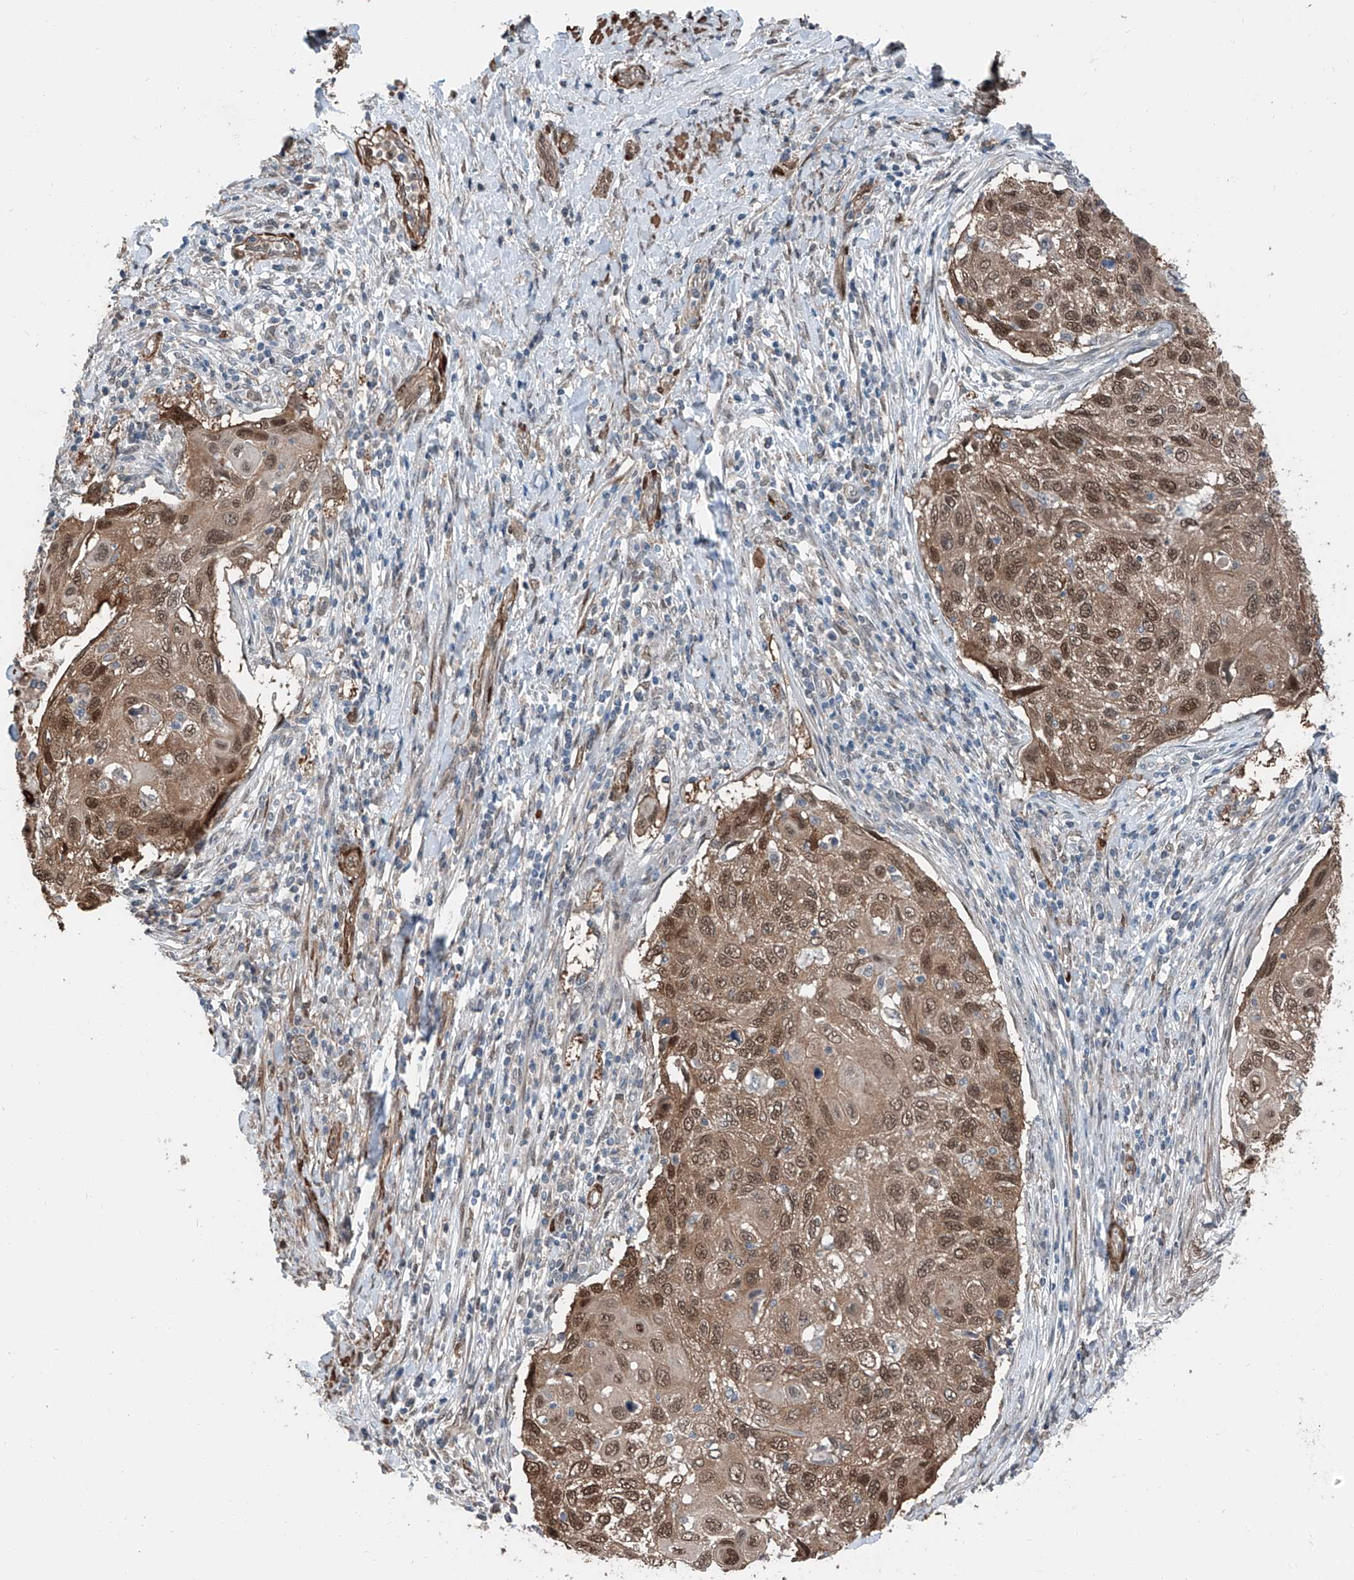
{"staining": {"intensity": "moderate", "quantity": ">75%", "location": "cytoplasmic/membranous,nuclear"}, "tissue": "cervical cancer", "cell_type": "Tumor cells", "image_type": "cancer", "snomed": [{"axis": "morphology", "description": "Squamous cell carcinoma, NOS"}, {"axis": "topography", "description": "Cervix"}], "caption": "Immunohistochemistry (DAB (3,3'-diaminobenzidine)) staining of human cervical cancer reveals moderate cytoplasmic/membranous and nuclear protein staining in approximately >75% of tumor cells. Nuclei are stained in blue.", "gene": "HSPA6", "patient": {"sex": "female", "age": 70}}